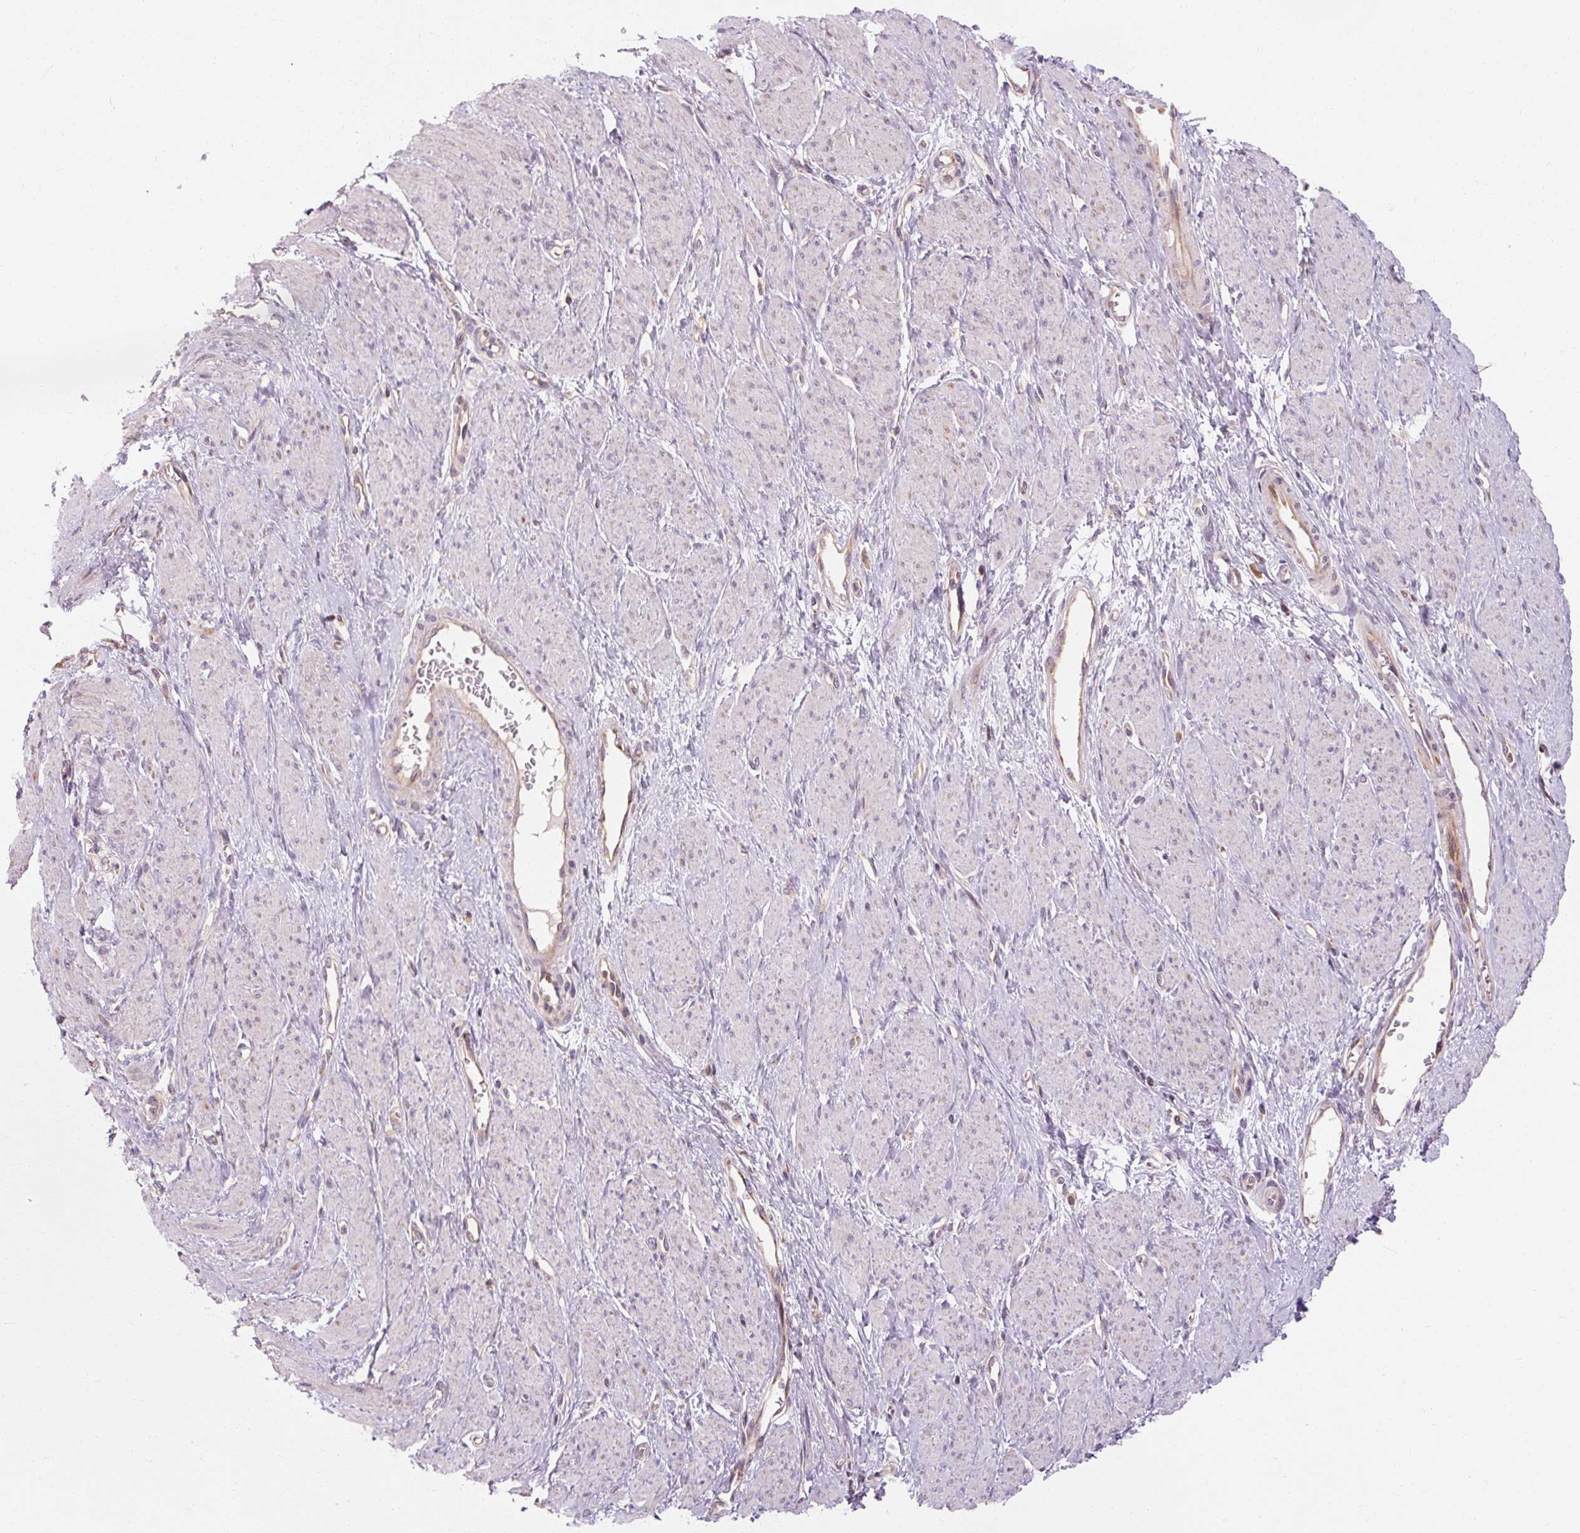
{"staining": {"intensity": "negative", "quantity": "none", "location": "none"}, "tissue": "smooth muscle", "cell_type": "Smooth muscle cells", "image_type": "normal", "snomed": [{"axis": "morphology", "description": "Normal tissue, NOS"}, {"axis": "topography", "description": "Smooth muscle"}, {"axis": "topography", "description": "Uterus"}], "caption": "The immunohistochemistry (IHC) histopathology image has no significant positivity in smooth muscle cells of smooth muscle.", "gene": "PRSS48", "patient": {"sex": "female", "age": 39}}